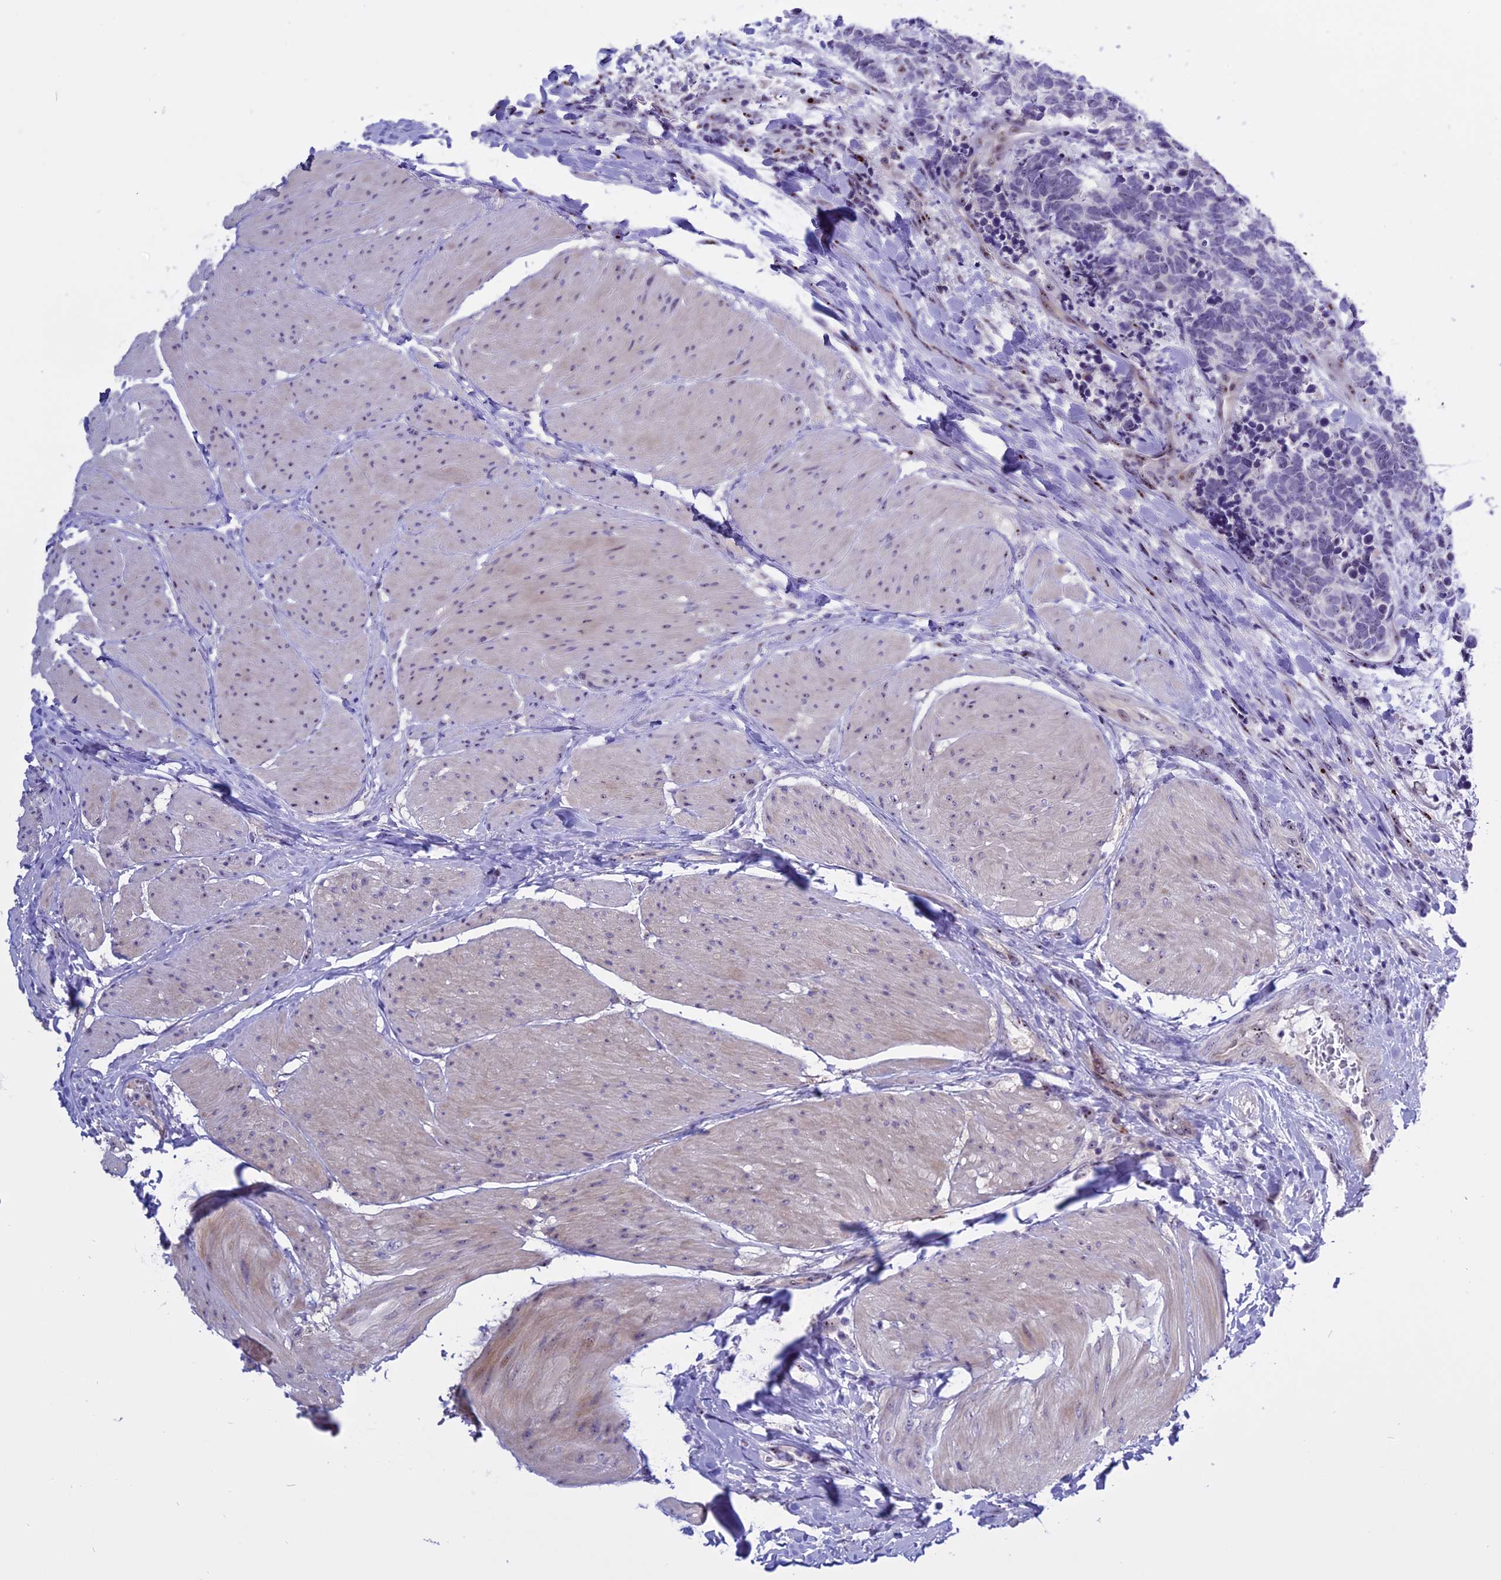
{"staining": {"intensity": "negative", "quantity": "none", "location": "none"}, "tissue": "carcinoid", "cell_type": "Tumor cells", "image_type": "cancer", "snomed": [{"axis": "morphology", "description": "Carcinoma, NOS"}, {"axis": "morphology", "description": "Carcinoid, malignant, NOS"}, {"axis": "topography", "description": "Urinary bladder"}], "caption": "Tumor cells are negative for protein expression in human carcinoid.", "gene": "TBL3", "patient": {"sex": "male", "age": 57}}